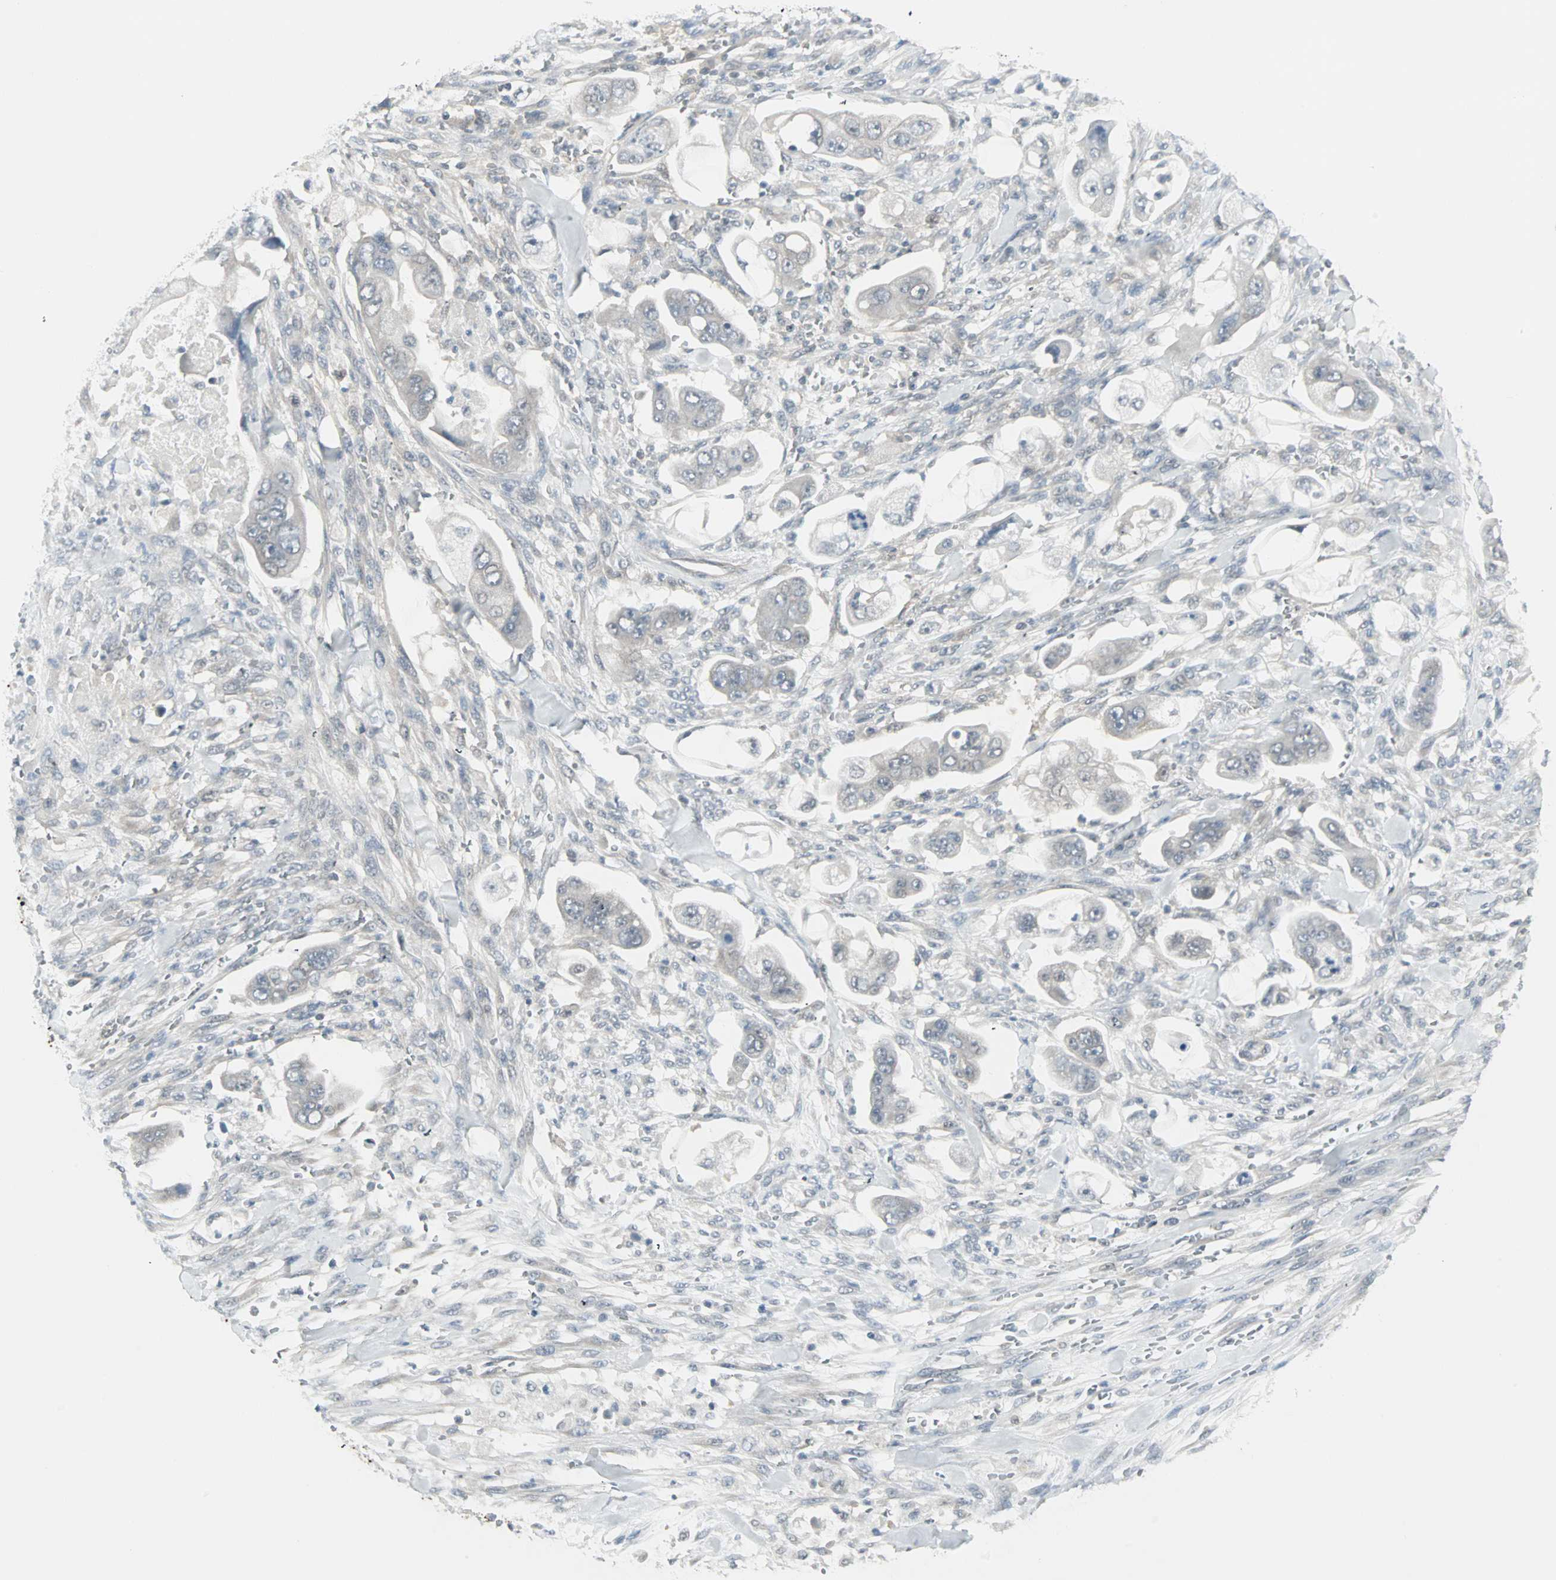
{"staining": {"intensity": "negative", "quantity": "none", "location": "none"}, "tissue": "stomach cancer", "cell_type": "Tumor cells", "image_type": "cancer", "snomed": [{"axis": "morphology", "description": "Adenocarcinoma, NOS"}, {"axis": "topography", "description": "Stomach"}], "caption": "Immunohistochemistry (IHC) photomicrograph of human stomach adenocarcinoma stained for a protein (brown), which exhibits no positivity in tumor cells.", "gene": "PTPA", "patient": {"sex": "male", "age": 62}}